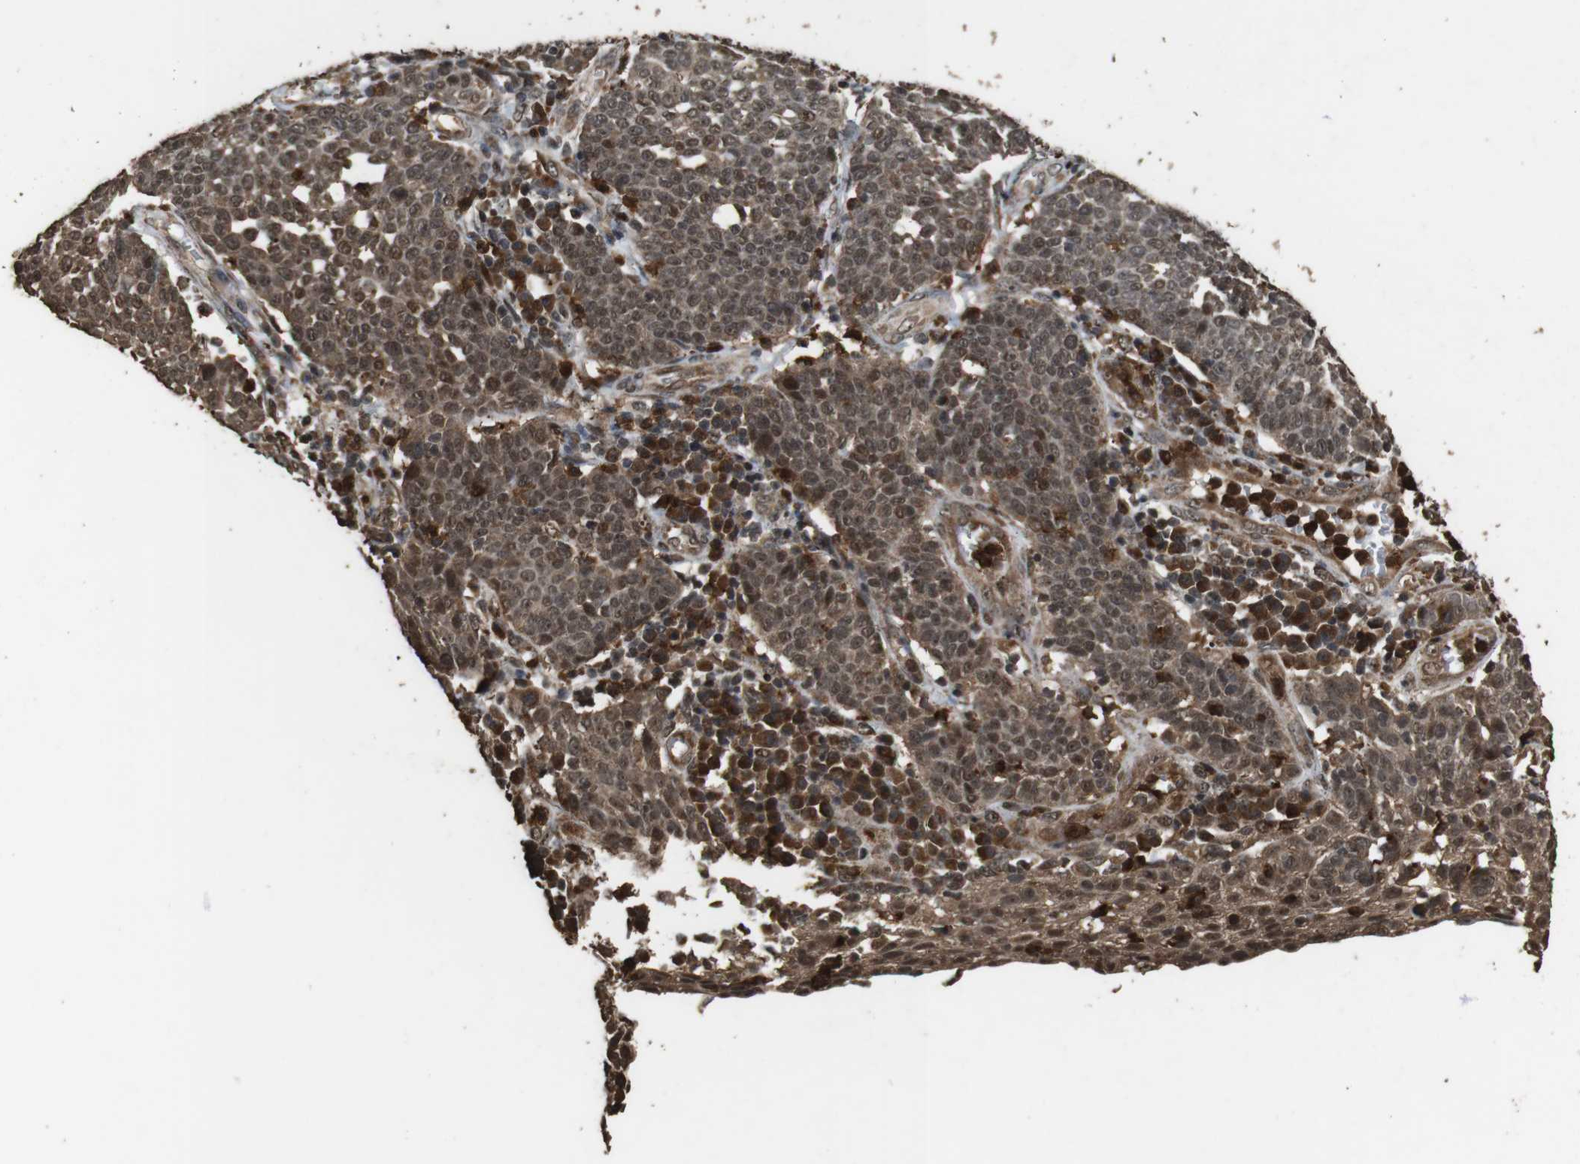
{"staining": {"intensity": "moderate", "quantity": ">75%", "location": "cytoplasmic/membranous,nuclear"}, "tissue": "cervical cancer", "cell_type": "Tumor cells", "image_type": "cancer", "snomed": [{"axis": "morphology", "description": "Squamous cell carcinoma, NOS"}, {"axis": "topography", "description": "Cervix"}], "caption": "Approximately >75% of tumor cells in cervical cancer (squamous cell carcinoma) exhibit moderate cytoplasmic/membranous and nuclear protein staining as visualized by brown immunohistochemical staining.", "gene": "RRAS2", "patient": {"sex": "female", "age": 34}}